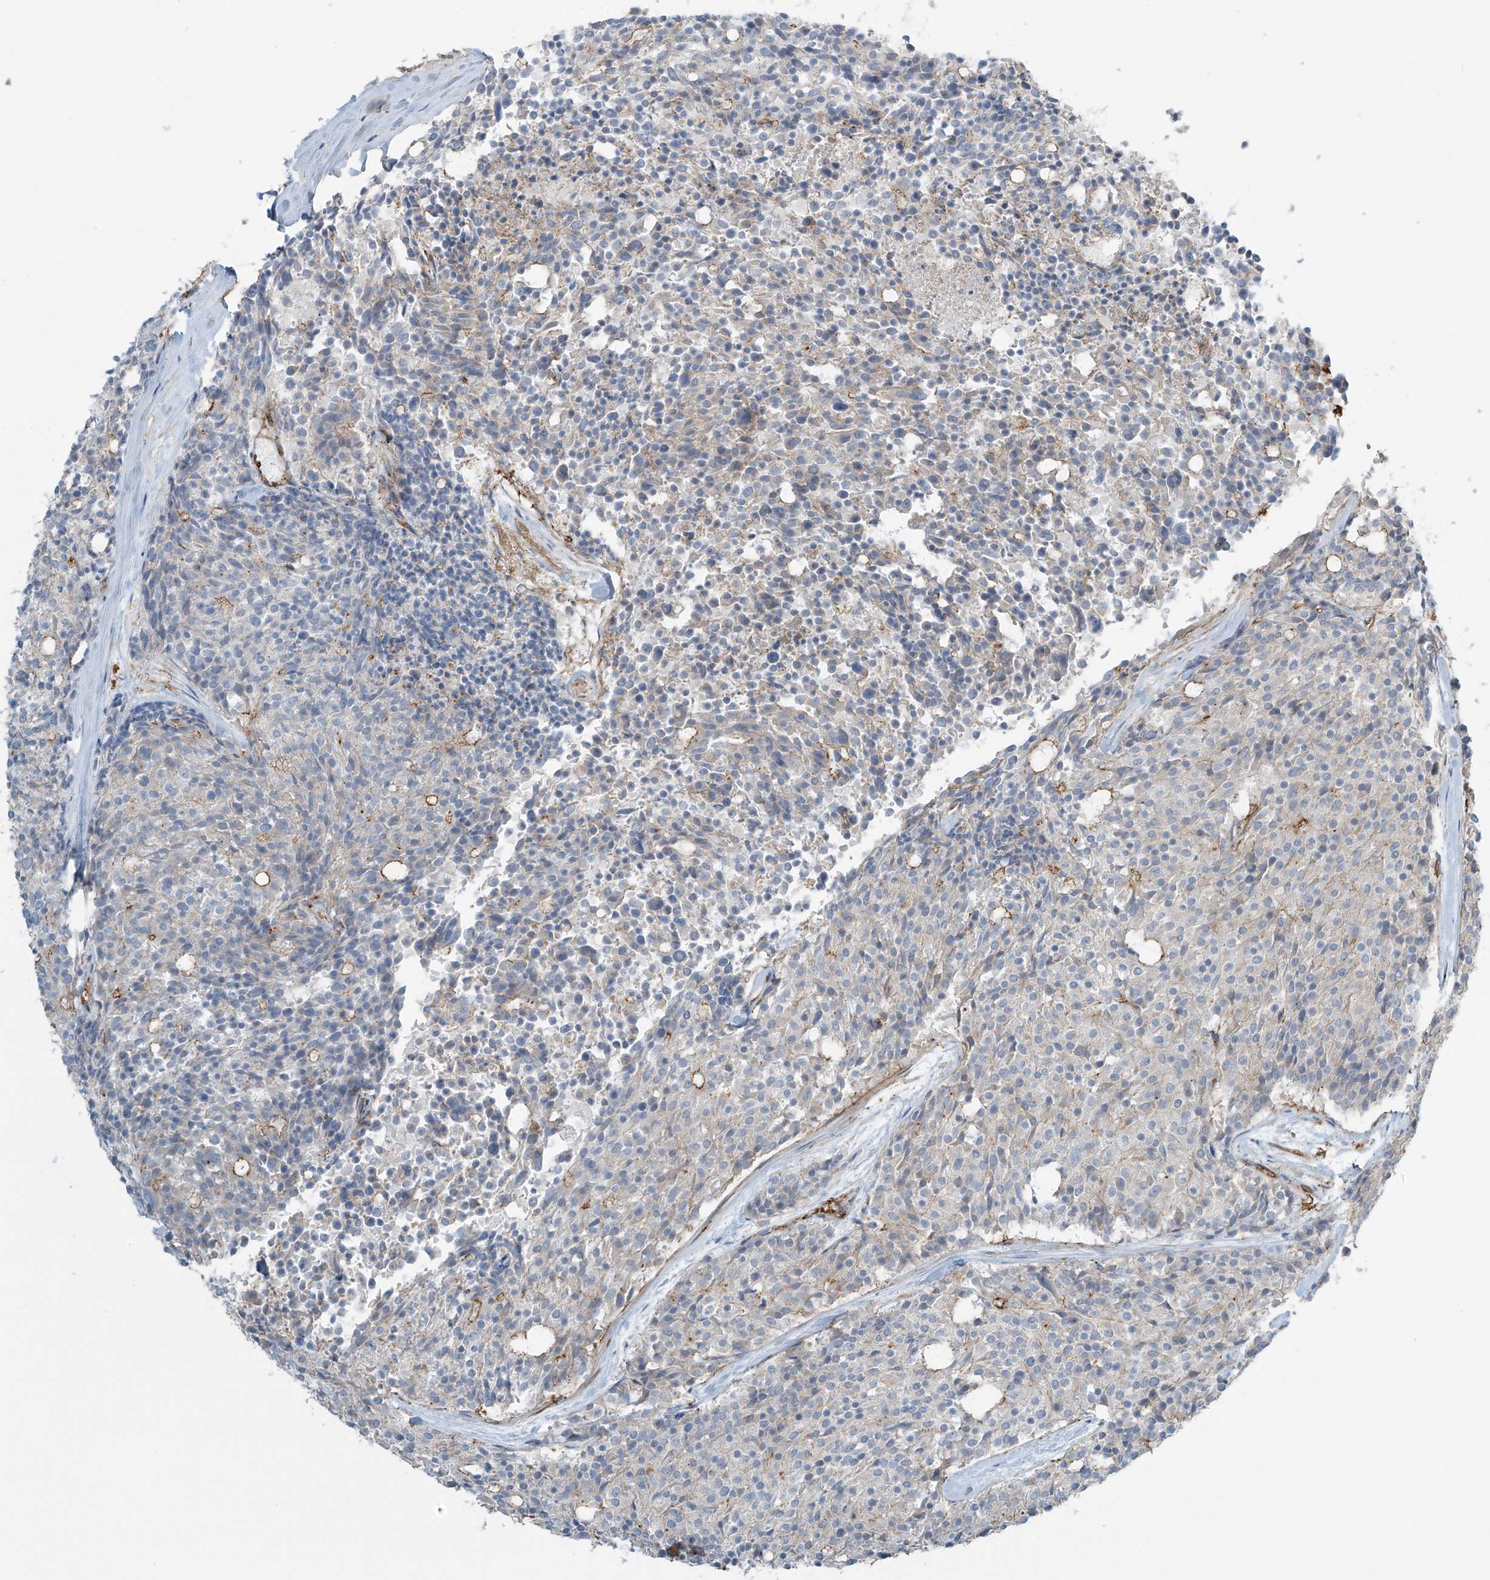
{"staining": {"intensity": "moderate", "quantity": "<25%", "location": "cytoplasmic/membranous"}, "tissue": "carcinoid", "cell_type": "Tumor cells", "image_type": "cancer", "snomed": [{"axis": "morphology", "description": "Carcinoid, malignant, NOS"}, {"axis": "topography", "description": "Pancreas"}], "caption": "Immunohistochemical staining of human carcinoid exhibits low levels of moderate cytoplasmic/membranous staining in about <25% of tumor cells. (DAB IHC, brown staining for protein, blue staining for nuclei).", "gene": "SLC9A2", "patient": {"sex": "female", "age": 54}}